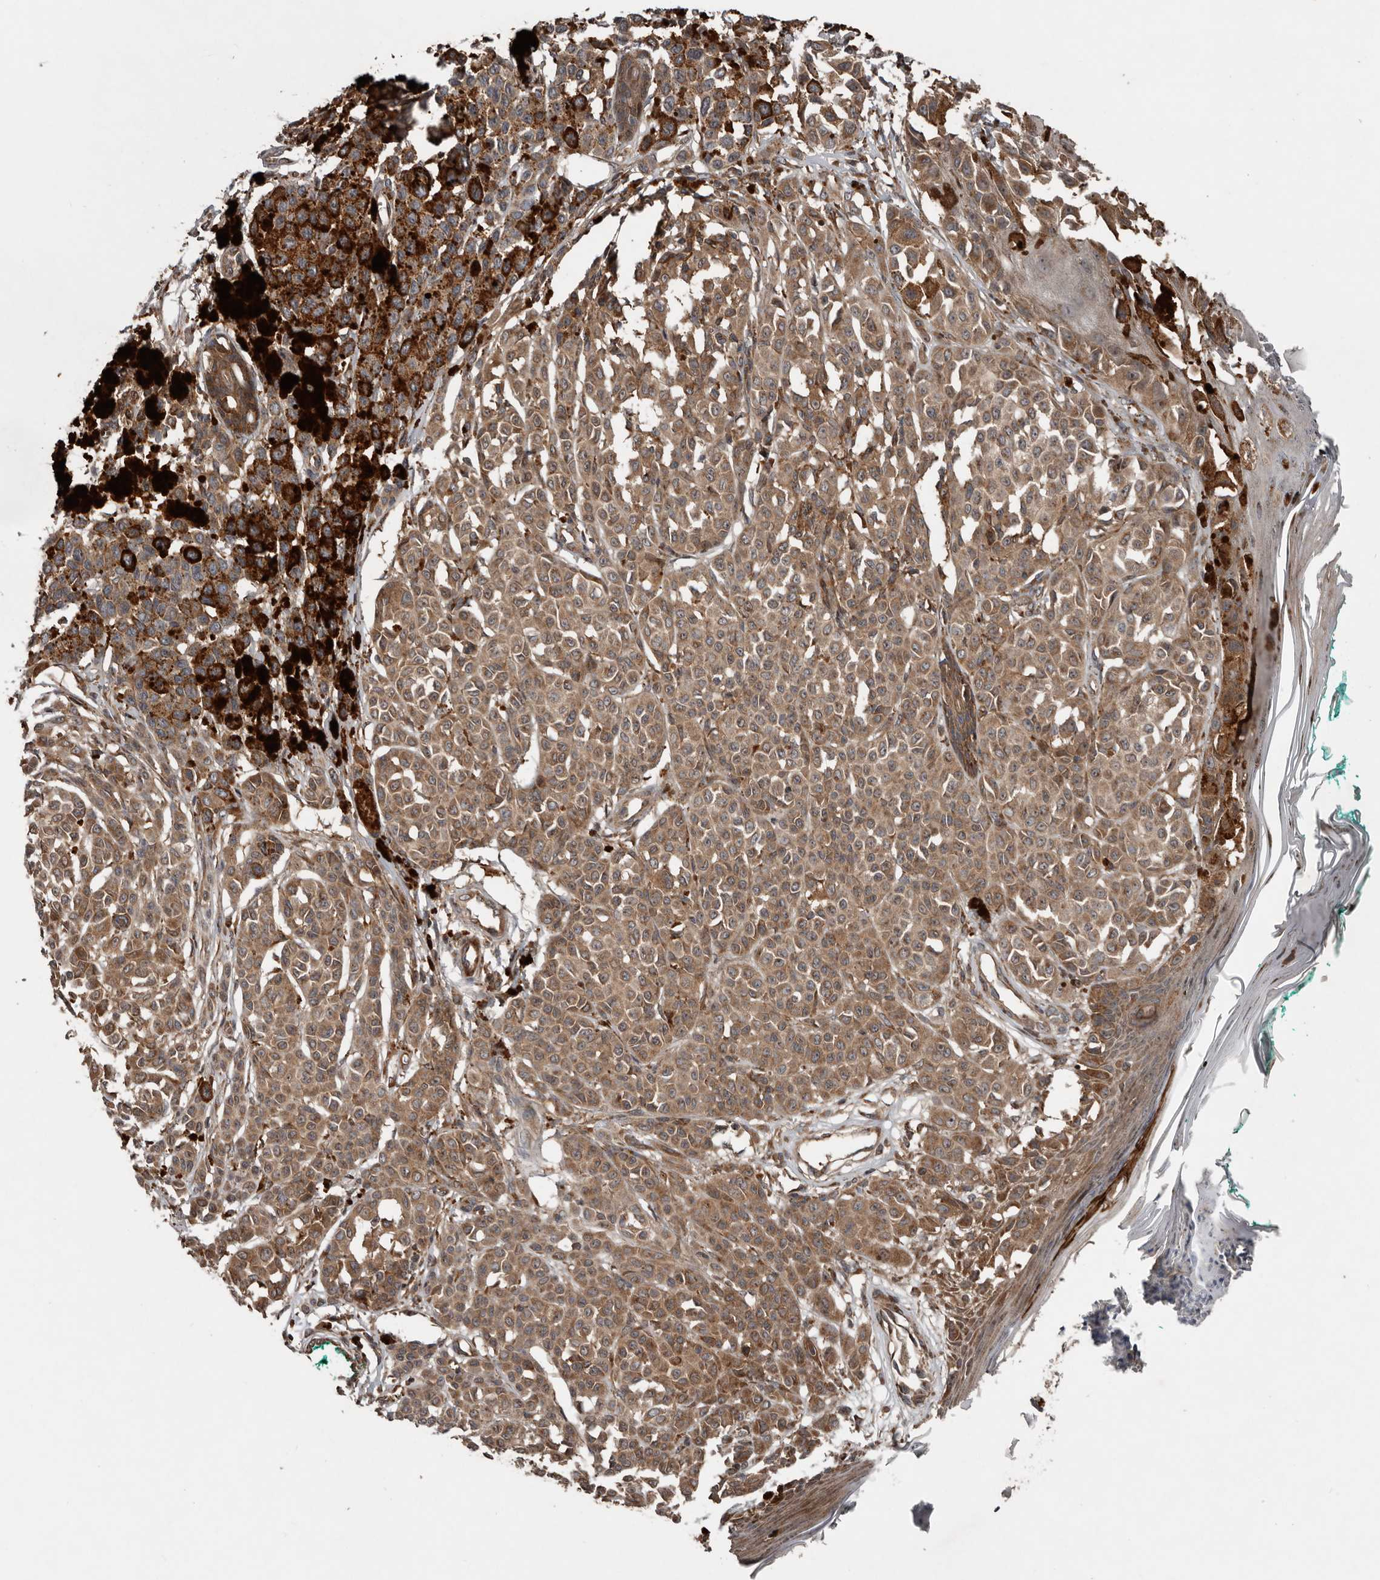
{"staining": {"intensity": "moderate", "quantity": ">75%", "location": "cytoplasmic/membranous"}, "tissue": "melanoma", "cell_type": "Tumor cells", "image_type": "cancer", "snomed": [{"axis": "morphology", "description": "Malignant melanoma, NOS"}, {"axis": "topography", "description": "Skin of leg"}], "caption": "Immunohistochemical staining of human malignant melanoma shows medium levels of moderate cytoplasmic/membranous protein staining in approximately >75% of tumor cells. The staining was performed using DAB (3,3'-diaminobenzidine), with brown indicating positive protein expression. Nuclei are stained blue with hematoxylin.", "gene": "CCDC190", "patient": {"sex": "female", "age": 72}}